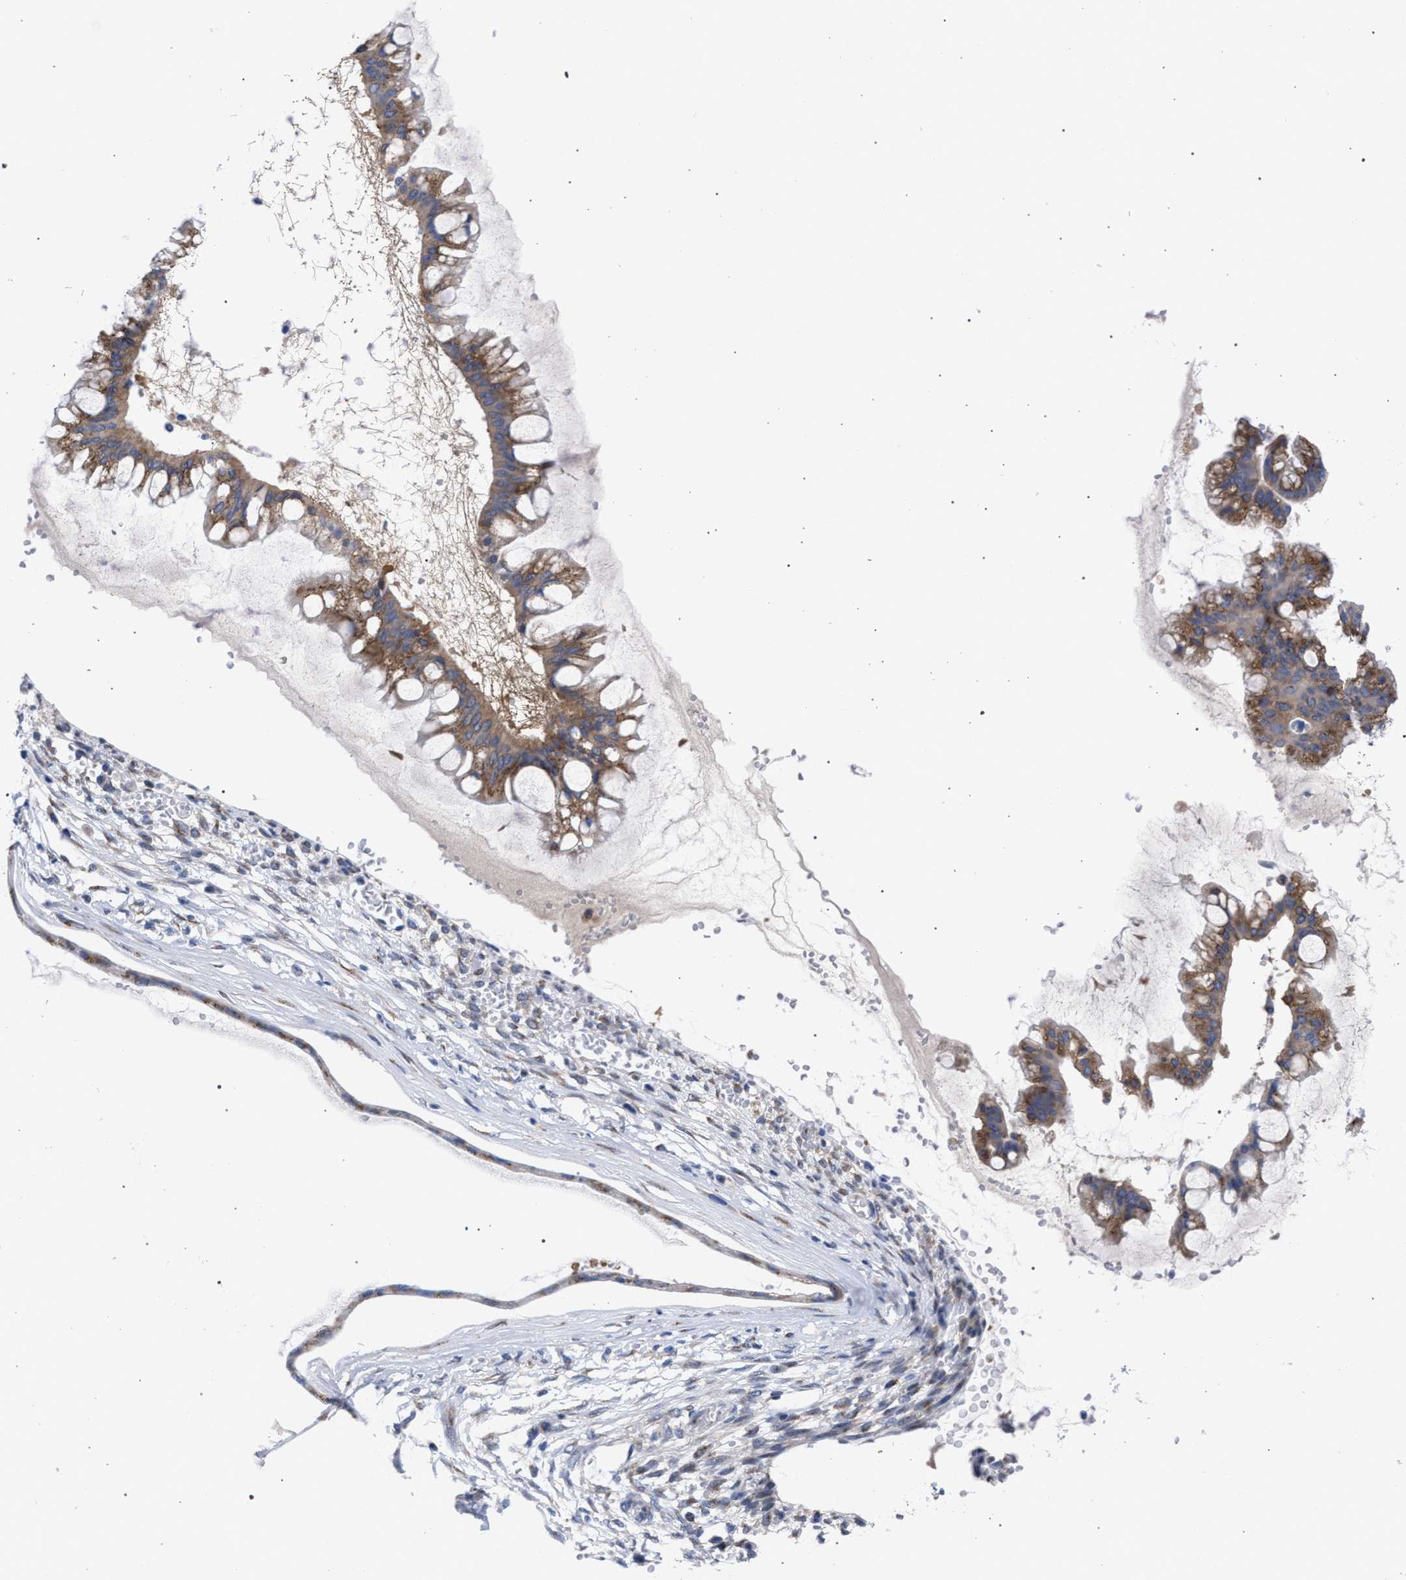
{"staining": {"intensity": "moderate", "quantity": ">75%", "location": "cytoplasmic/membranous"}, "tissue": "ovarian cancer", "cell_type": "Tumor cells", "image_type": "cancer", "snomed": [{"axis": "morphology", "description": "Cystadenocarcinoma, mucinous, NOS"}, {"axis": "topography", "description": "Ovary"}], "caption": "This histopathology image demonstrates ovarian cancer stained with IHC to label a protein in brown. The cytoplasmic/membranous of tumor cells show moderate positivity for the protein. Nuclei are counter-stained blue.", "gene": "GOLGA2", "patient": {"sex": "female", "age": 73}}